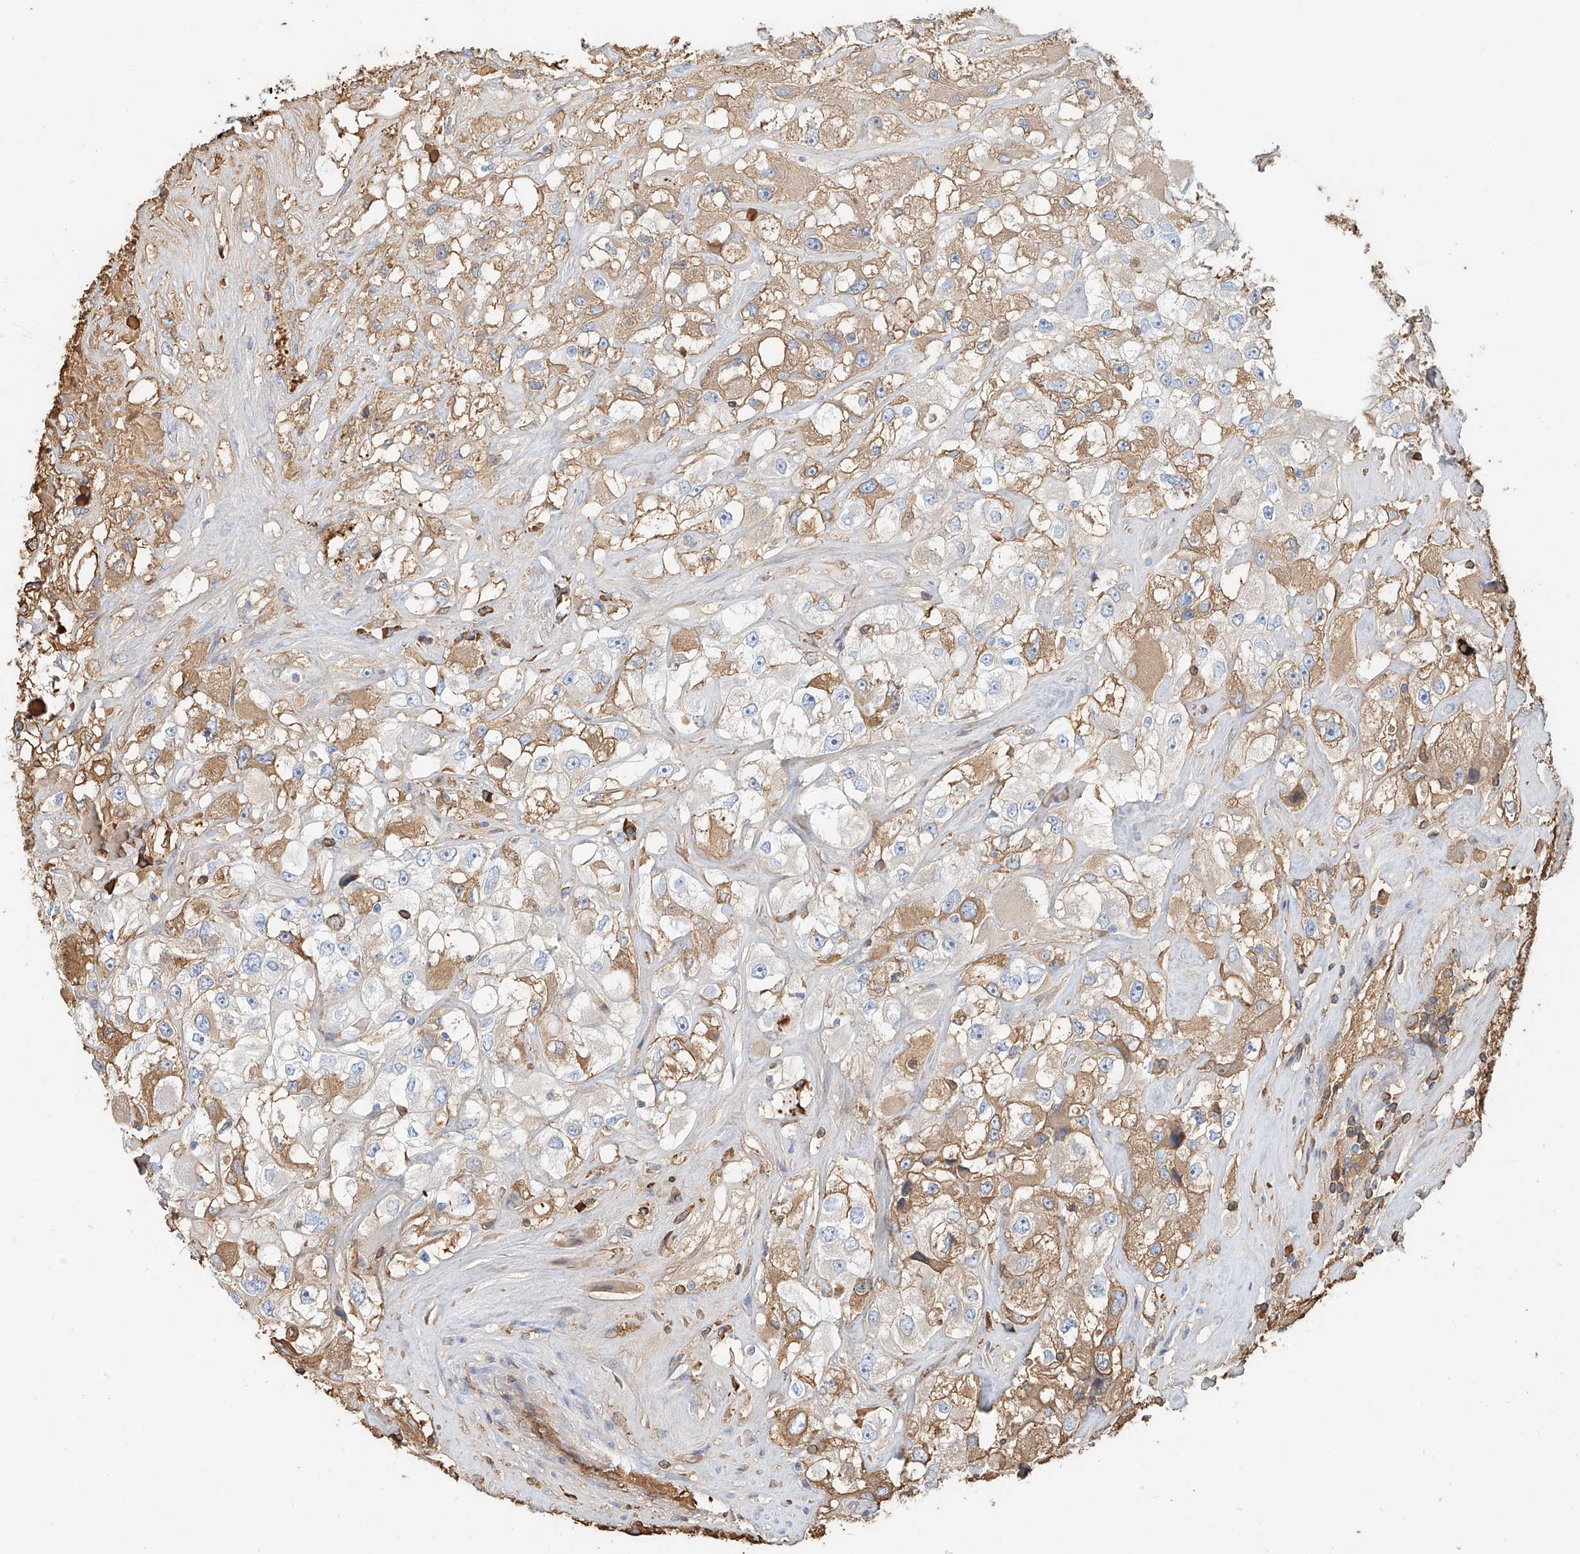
{"staining": {"intensity": "moderate", "quantity": "<25%", "location": "cytoplasmic/membranous"}, "tissue": "renal cancer", "cell_type": "Tumor cells", "image_type": "cancer", "snomed": [{"axis": "morphology", "description": "Adenocarcinoma, NOS"}, {"axis": "topography", "description": "Kidney"}], "caption": "An IHC histopathology image of tumor tissue is shown. Protein staining in brown labels moderate cytoplasmic/membranous positivity in adenocarcinoma (renal) within tumor cells.", "gene": "ZFP30", "patient": {"sex": "female", "age": 52}}